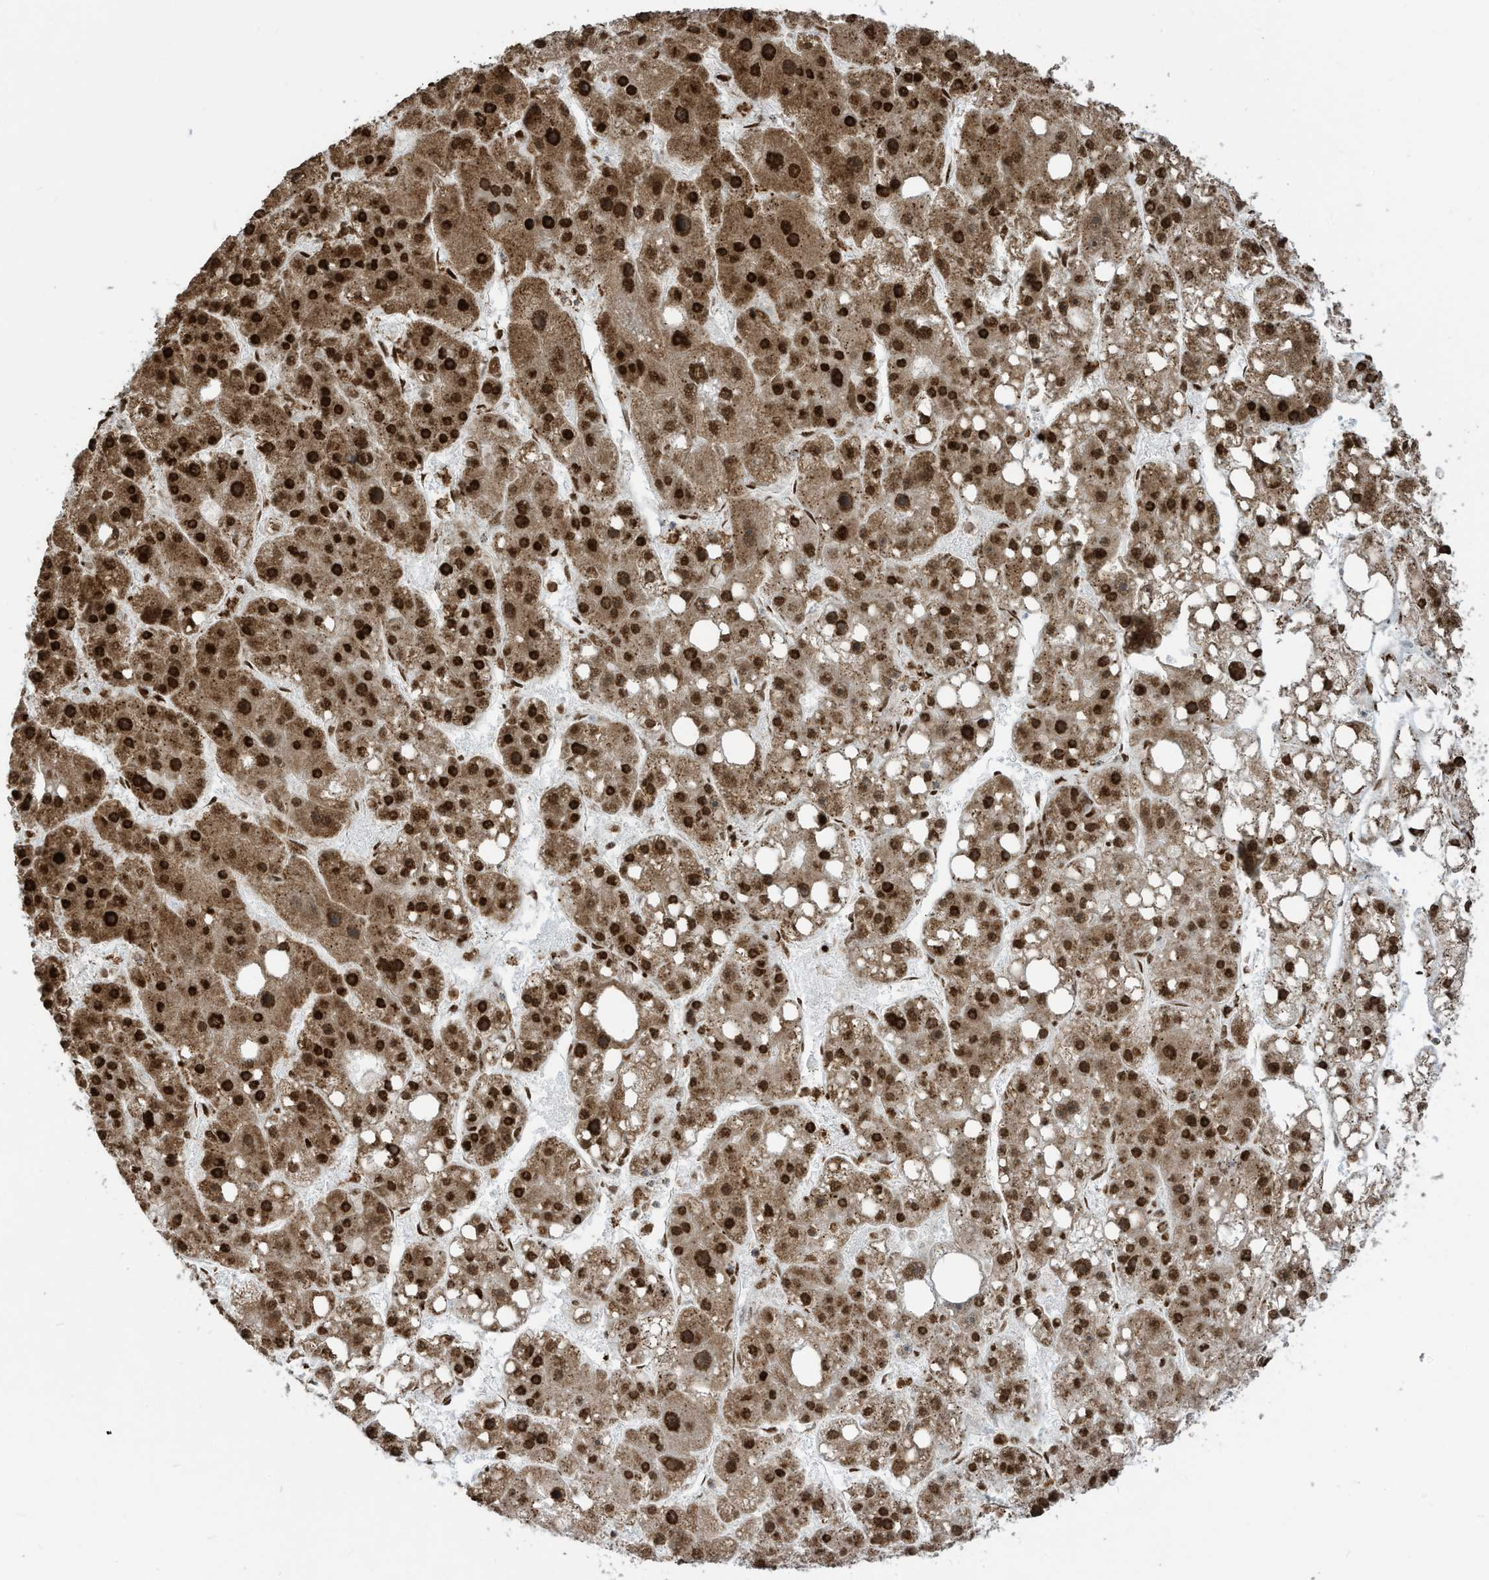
{"staining": {"intensity": "strong", "quantity": ">75%", "location": "cytoplasmic/membranous,nuclear"}, "tissue": "liver cancer", "cell_type": "Tumor cells", "image_type": "cancer", "snomed": [{"axis": "morphology", "description": "Carcinoma, Hepatocellular, NOS"}, {"axis": "topography", "description": "Liver"}], "caption": "Liver hepatocellular carcinoma stained with a protein marker shows strong staining in tumor cells.", "gene": "LBH", "patient": {"sex": "female", "age": 61}}